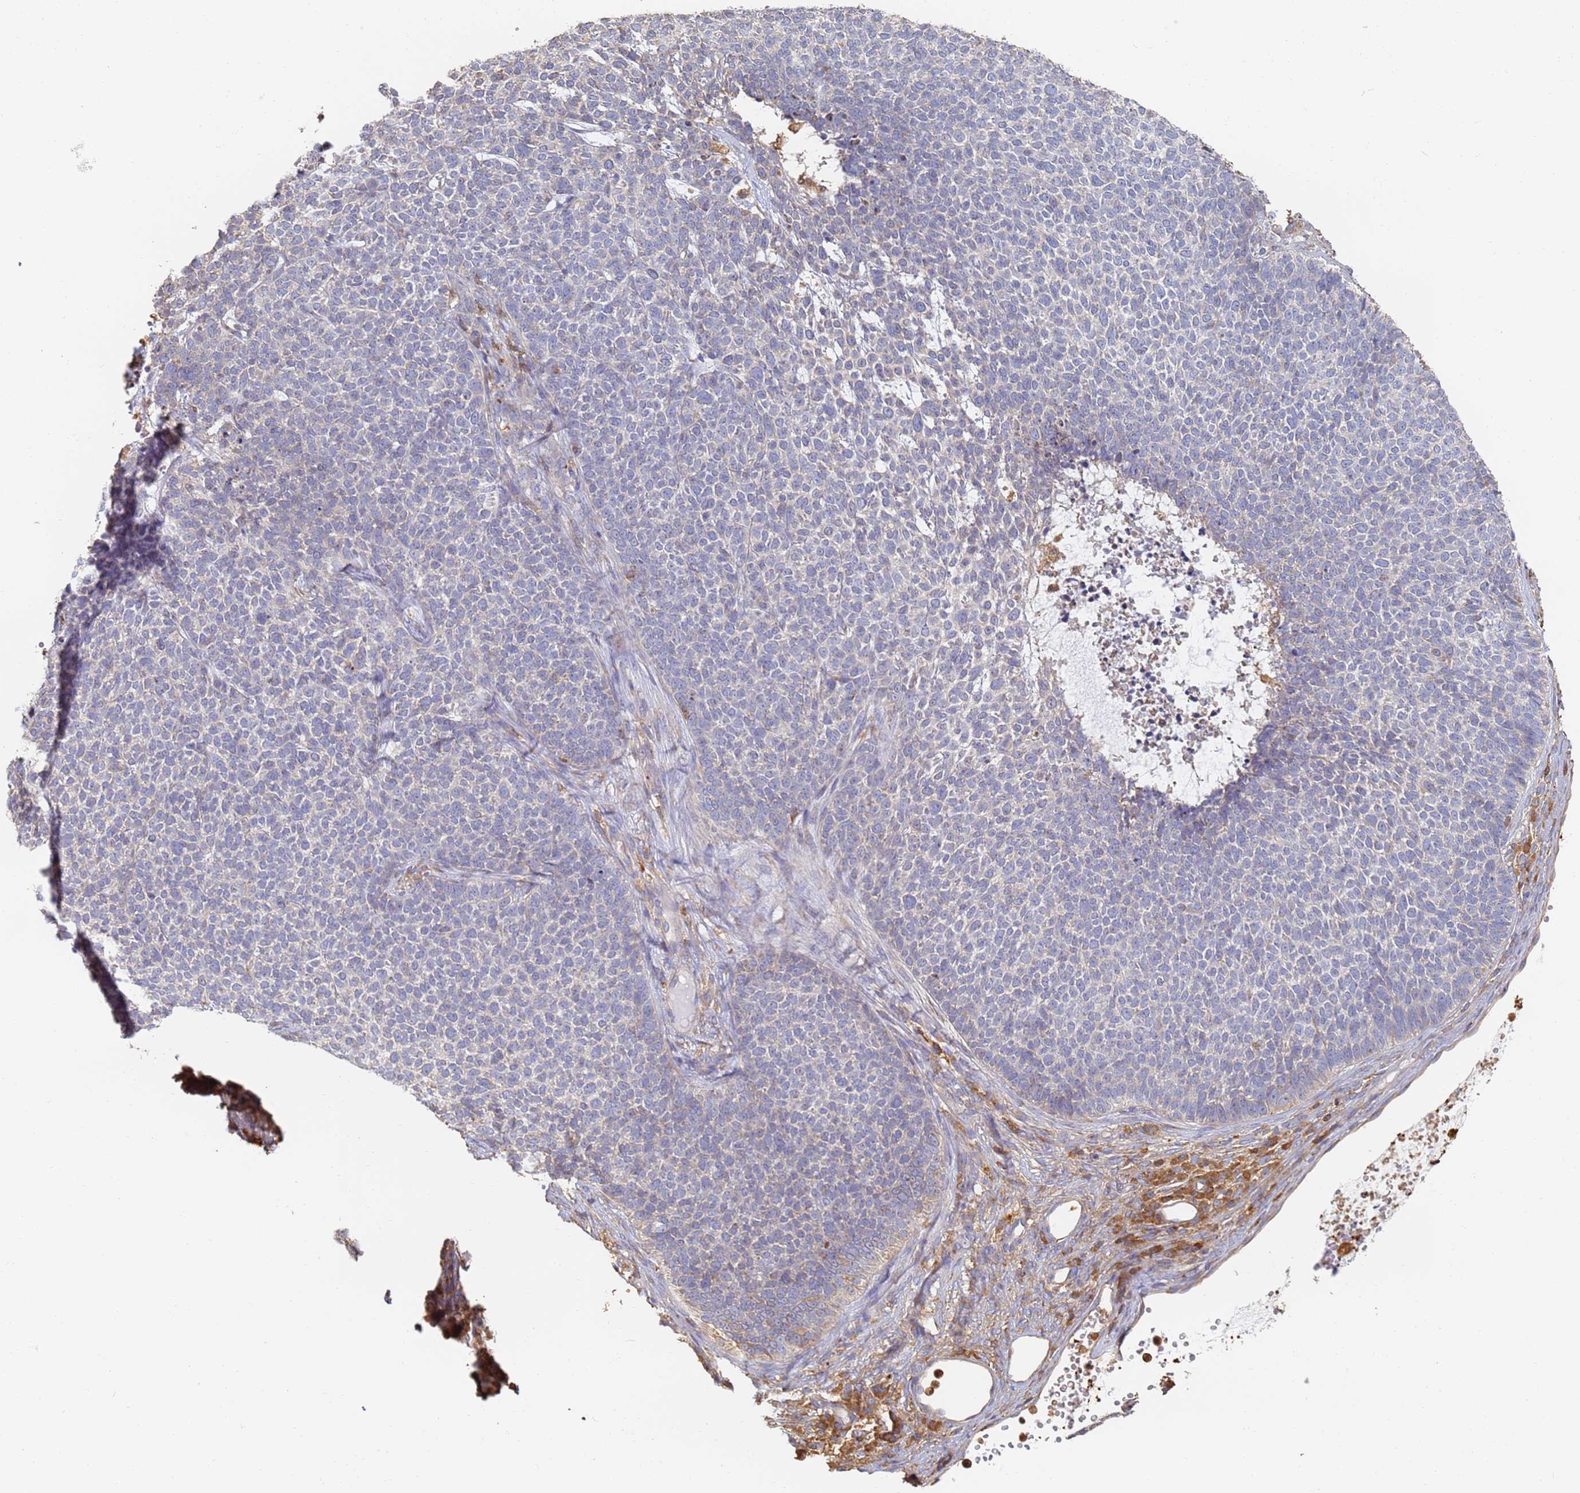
{"staining": {"intensity": "negative", "quantity": "none", "location": "none"}, "tissue": "skin cancer", "cell_type": "Tumor cells", "image_type": "cancer", "snomed": [{"axis": "morphology", "description": "Basal cell carcinoma"}, {"axis": "topography", "description": "Skin"}], "caption": "Tumor cells are negative for protein expression in human basal cell carcinoma (skin). (DAB (3,3'-diaminobenzidine) IHC visualized using brightfield microscopy, high magnification).", "gene": "BIN2", "patient": {"sex": "female", "age": 84}}